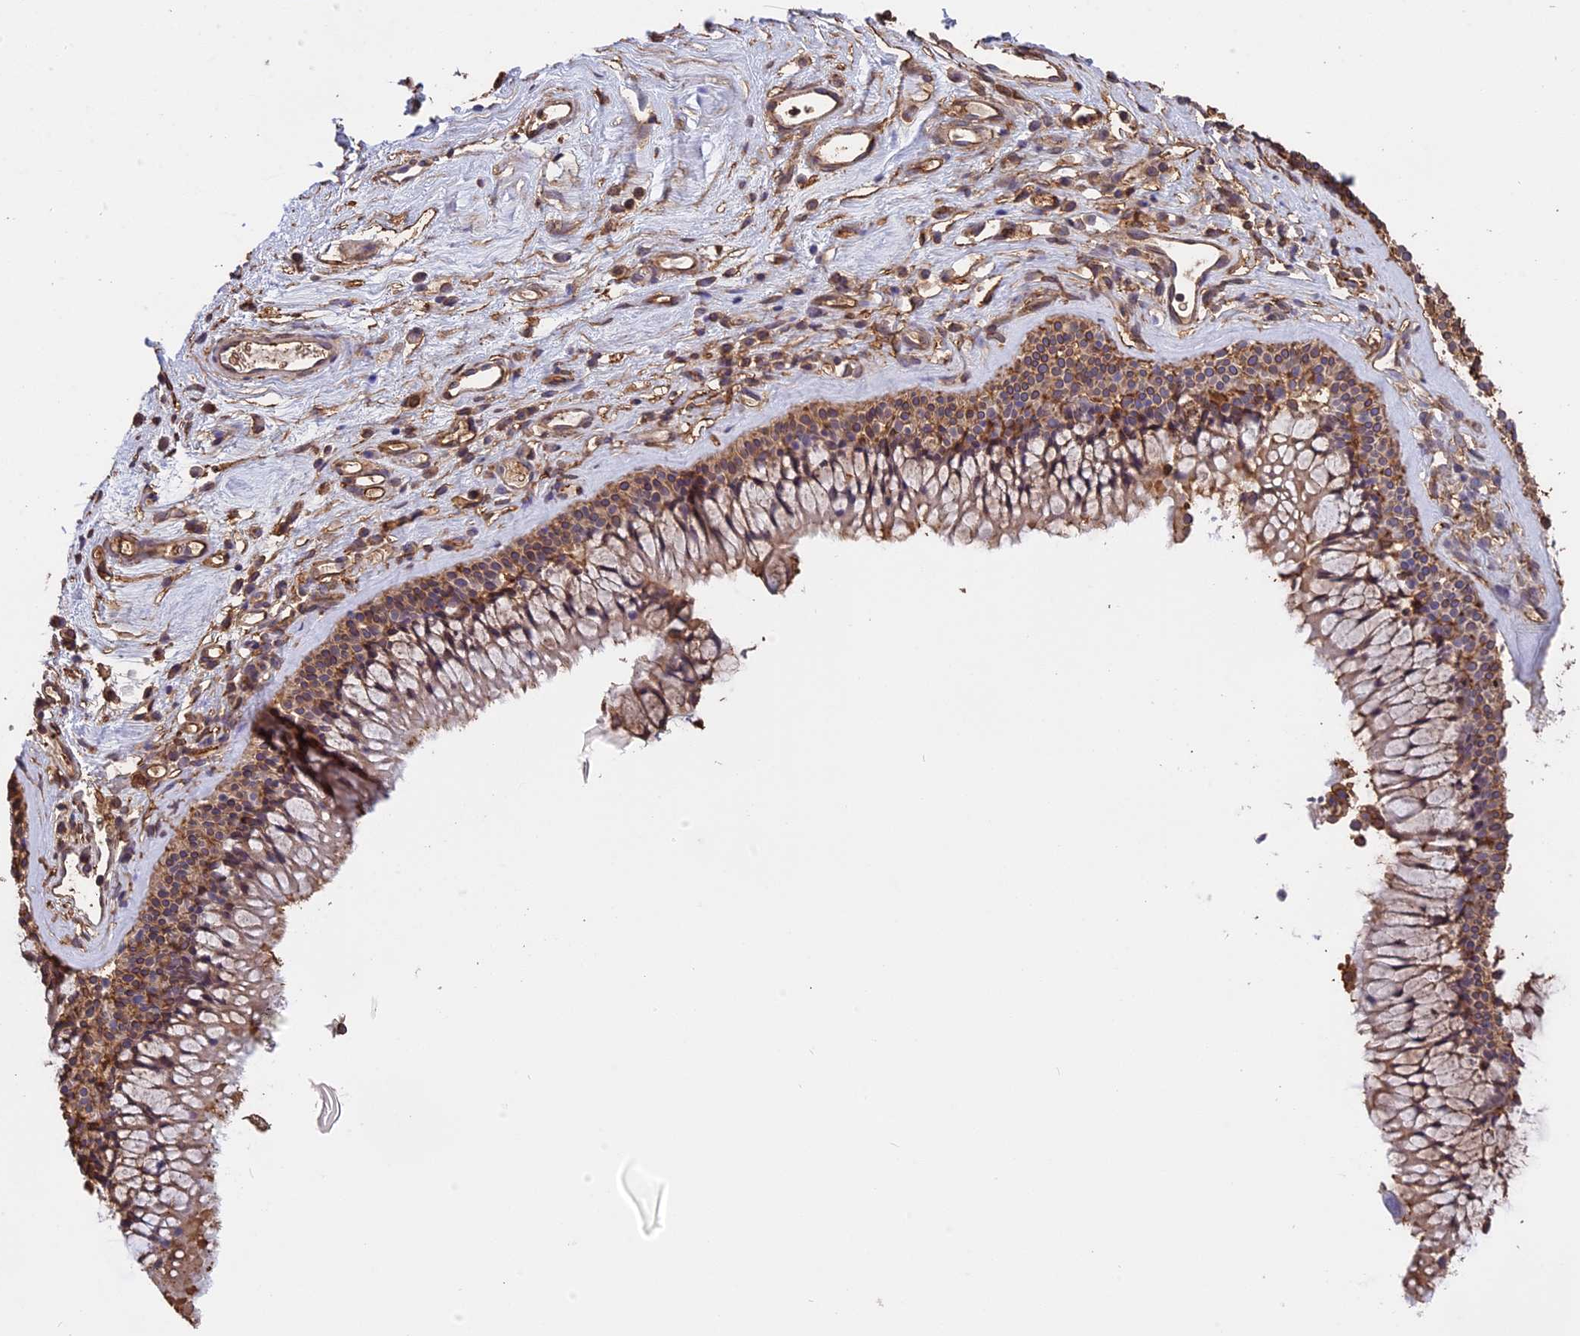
{"staining": {"intensity": "moderate", "quantity": ">75%", "location": "cytoplasmic/membranous"}, "tissue": "nasopharynx", "cell_type": "Respiratory epithelial cells", "image_type": "normal", "snomed": [{"axis": "morphology", "description": "Normal tissue, NOS"}, {"axis": "morphology", "description": "Inflammation, NOS"}, {"axis": "morphology", "description": "Malignant melanoma, Metastatic site"}, {"axis": "topography", "description": "Nasopharynx"}], "caption": "A medium amount of moderate cytoplasmic/membranous positivity is present in about >75% of respiratory epithelial cells in unremarkable nasopharynx. The staining is performed using DAB brown chromogen to label protein expression. The nuclei are counter-stained blue using hematoxylin.", "gene": "TMEM255B", "patient": {"sex": "male", "age": 70}}